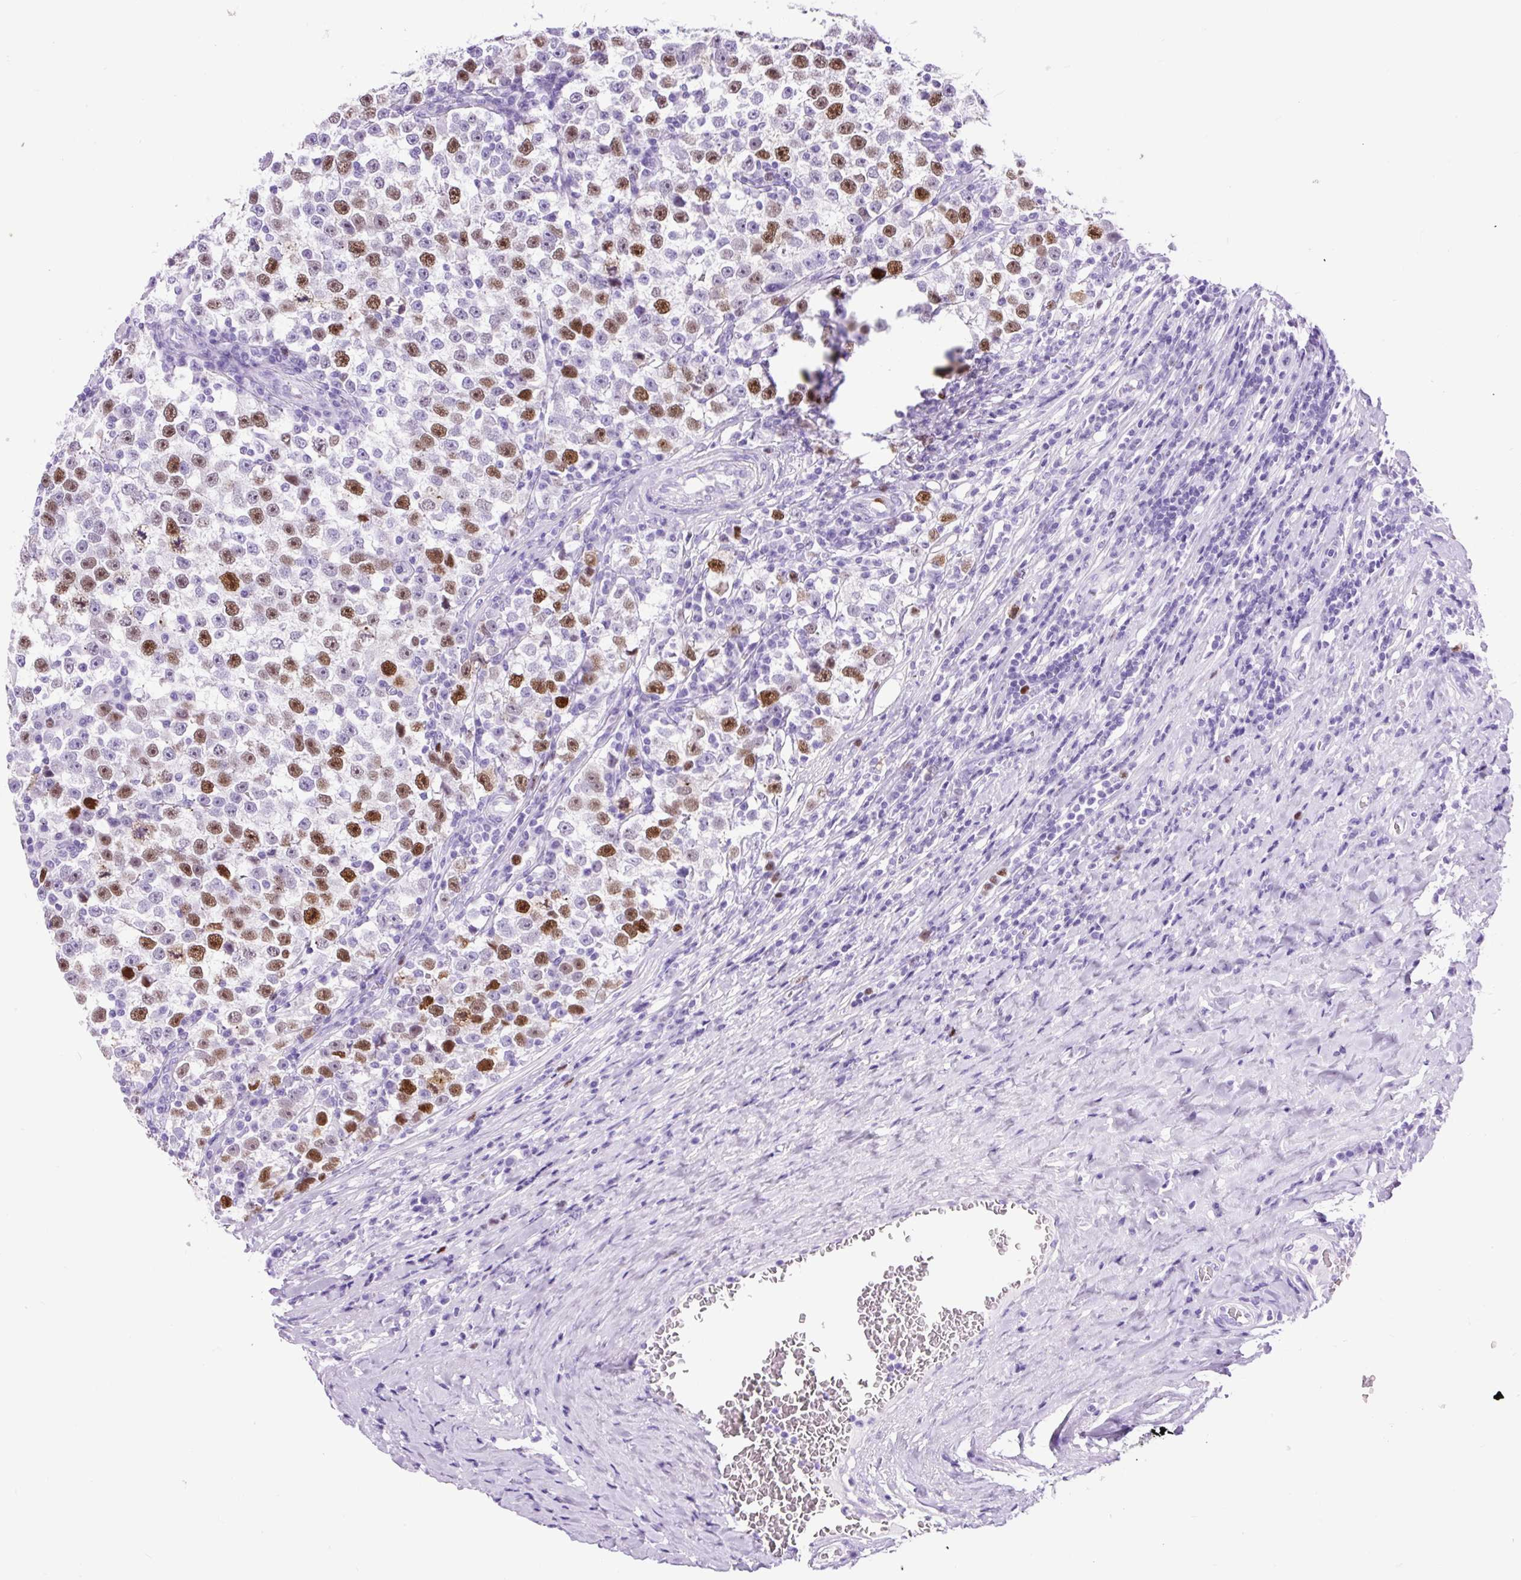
{"staining": {"intensity": "moderate", "quantity": "25%-75%", "location": "nuclear"}, "tissue": "testis cancer", "cell_type": "Tumor cells", "image_type": "cancer", "snomed": [{"axis": "morphology", "description": "Normal tissue, NOS"}, {"axis": "morphology", "description": "Seminoma, NOS"}, {"axis": "topography", "description": "Testis"}], "caption": "Testis seminoma stained with a protein marker exhibits moderate staining in tumor cells.", "gene": "RACGAP1", "patient": {"sex": "male", "age": 43}}